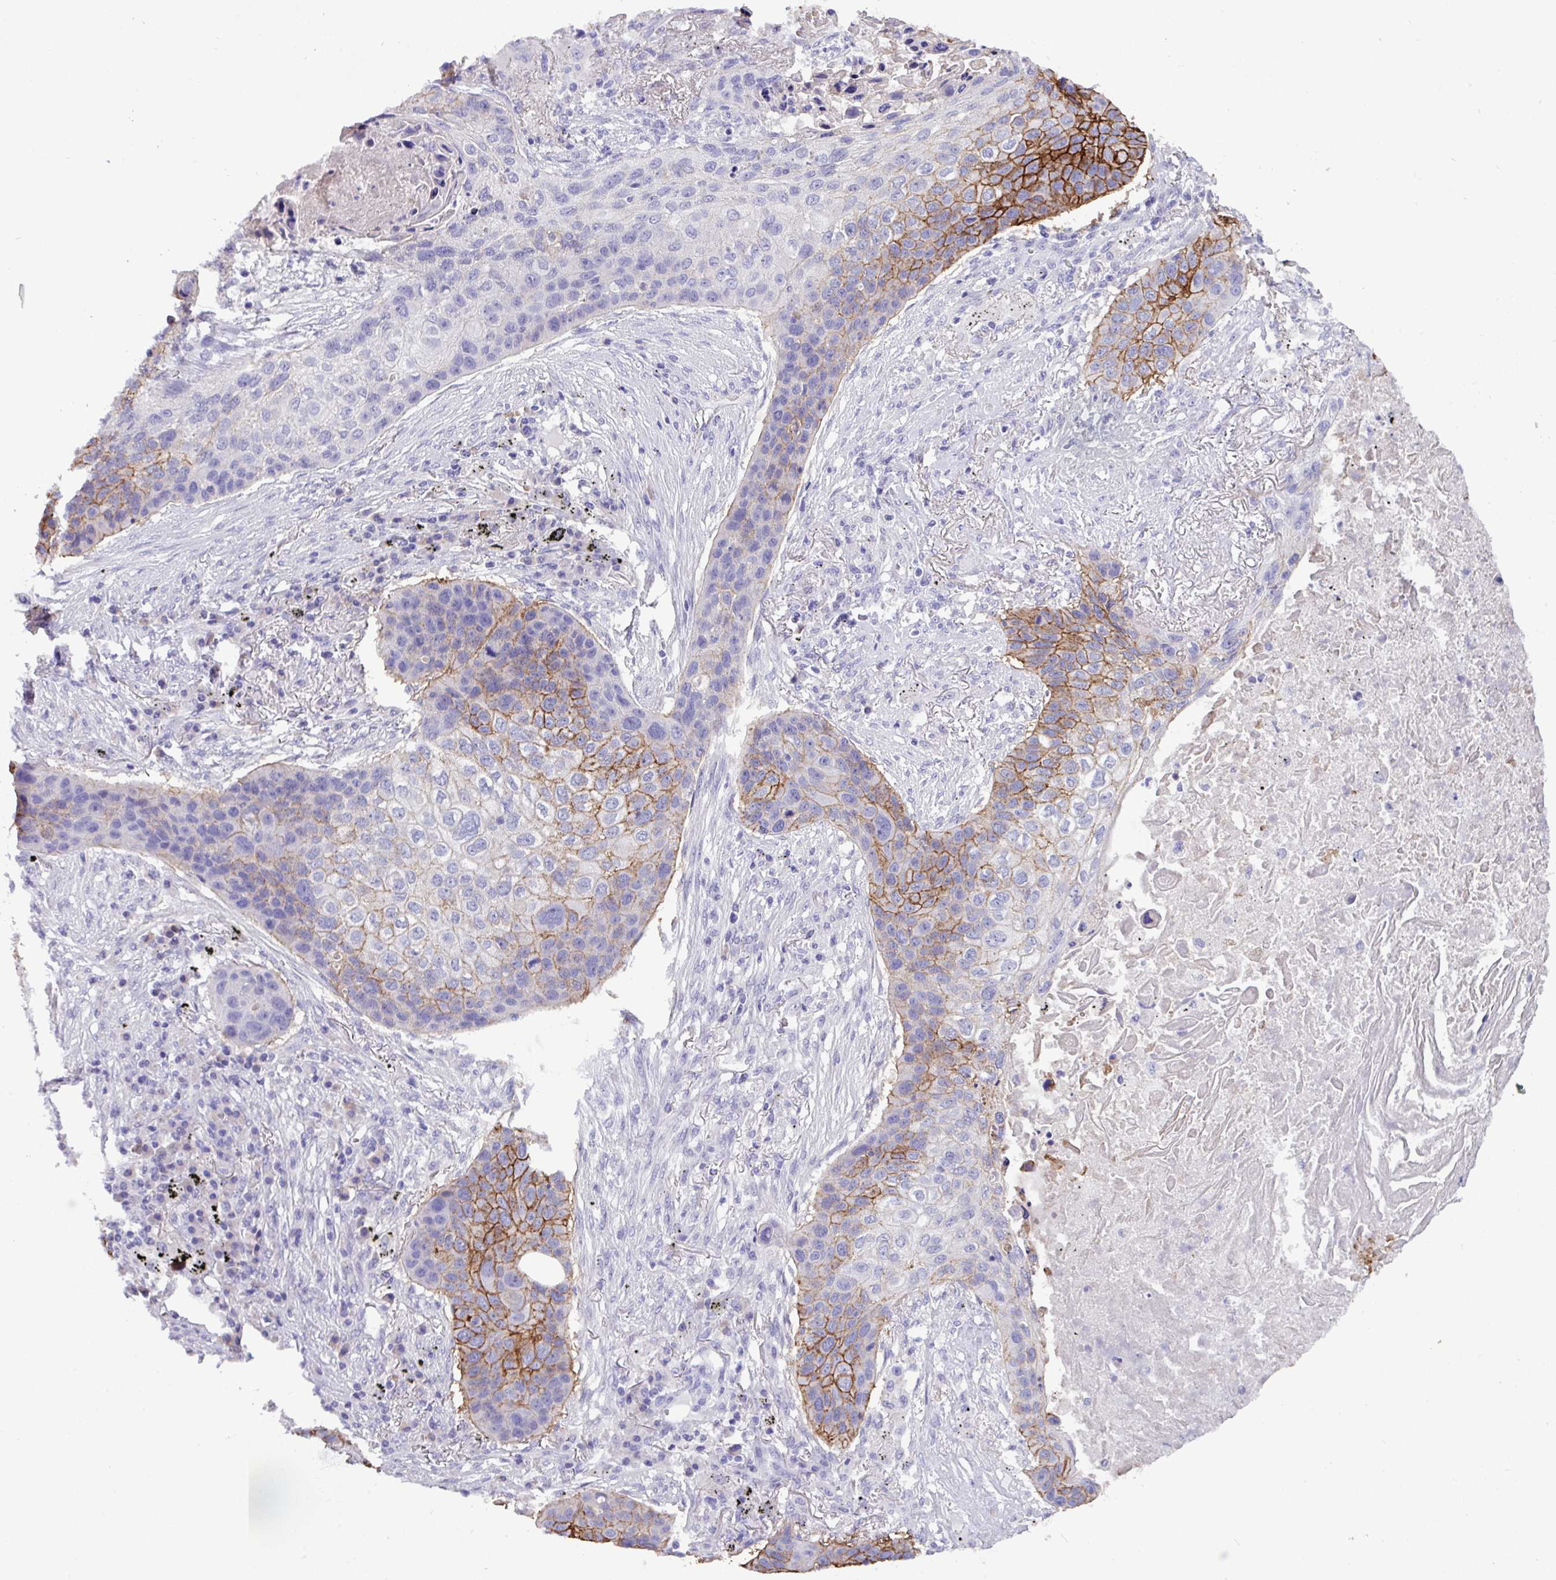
{"staining": {"intensity": "strong", "quantity": "<25%", "location": "cytoplasmic/membranous"}, "tissue": "lung cancer", "cell_type": "Tumor cells", "image_type": "cancer", "snomed": [{"axis": "morphology", "description": "Squamous cell carcinoma, NOS"}, {"axis": "topography", "description": "Lung"}], "caption": "High-magnification brightfield microscopy of lung squamous cell carcinoma stained with DAB (3,3'-diaminobenzidine) (brown) and counterstained with hematoxylin (blue). tumor cells exhibit strong cytoplasmic/membranous staining is seen in approximately<25% of cells.", "gene": "EPCAM", "patient": {"sex": "female", "age": 63}}